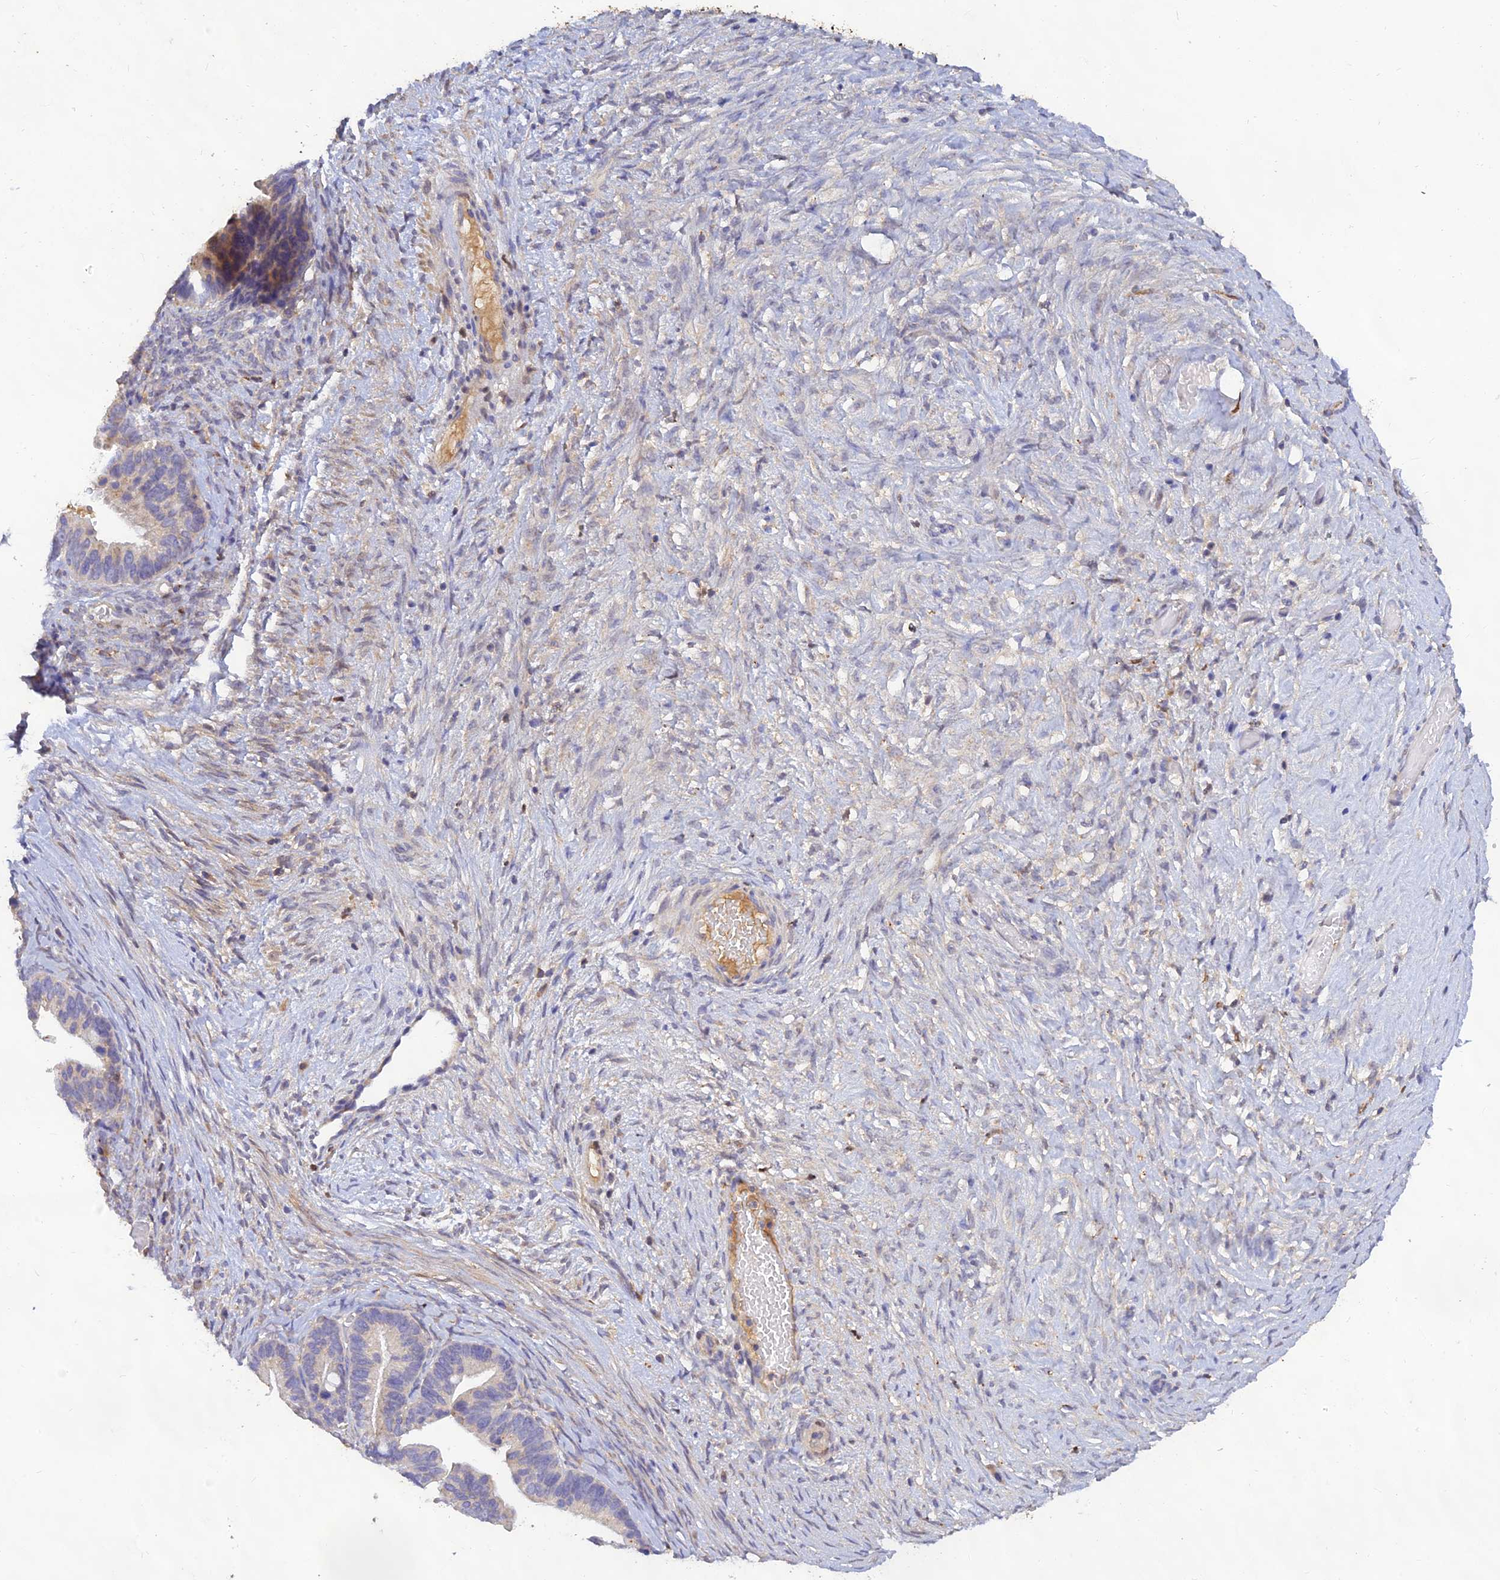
{"staining": {"intensity": "negative", "quantity": "none", "location": "none"}, "tissue": "ovarian cancer", "cell_type": "Tumor cells", "image_type": "cancer", "snomed": [{"axis": "morphology", "description": "Cystadenocarcinoma, serous, NOS"}, {"axis": "topography", "description": "Ovary"}], "caption": "Immunohistochemical staining of human ovarian cancer displays no significant expression in tumor cells.", "gene": "ACSM5", "patient": {"sex": "female", "age": 56}}